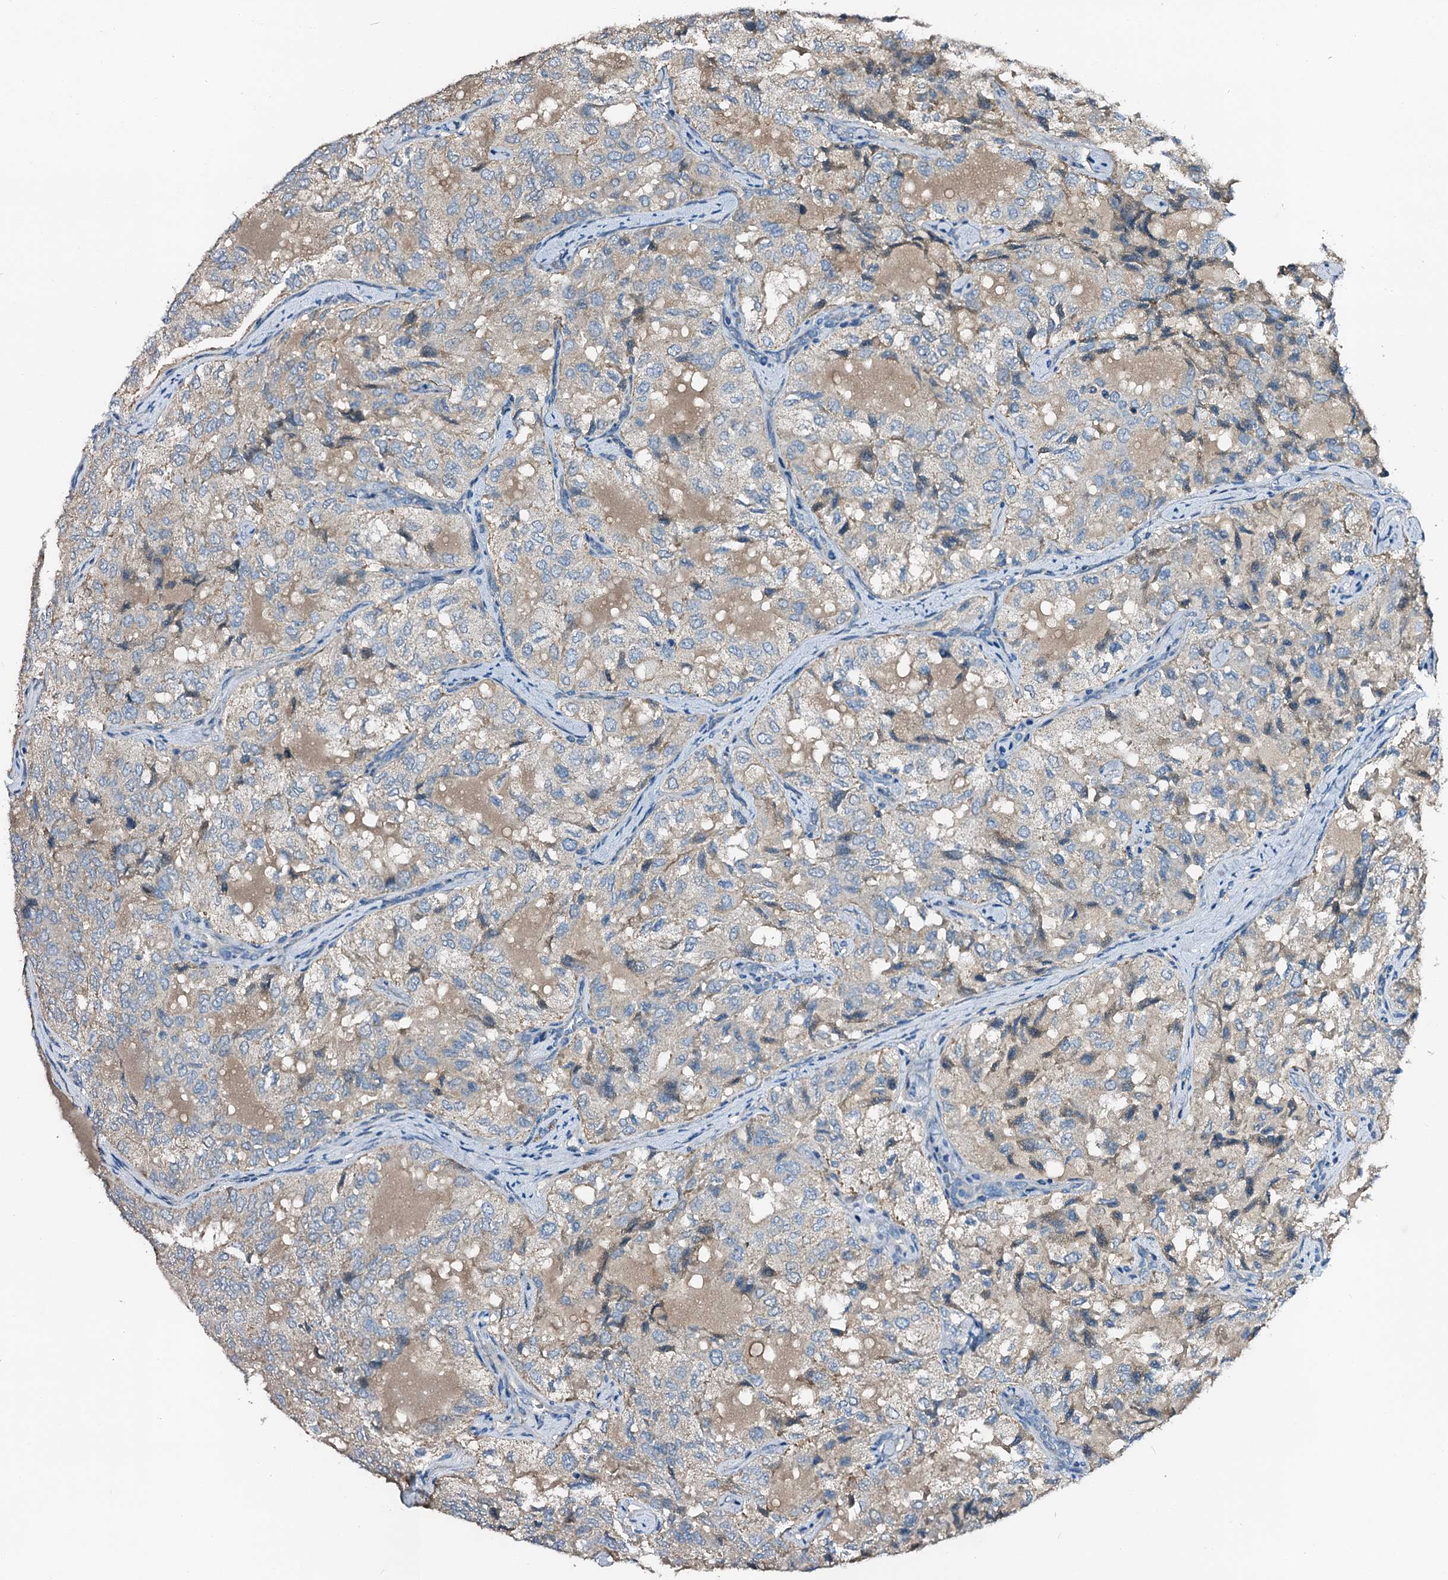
{"staining": {"intensity": "weak", "quantity": "<25%", "location": "cytoplasmic/membranous"}, "tissue": "thyroid cancer", "cell_type": "Tumor cells", "image_type": "cancer", "snomed": [{"axis": "morphology", "description": "Follicular adenoma carcinoma, NOS"}, {"axis": "topography", "description": "Thyroid gland"}], "caption": "Tumor cells are negative for brown protein staining in thyroid cancer.", "gene": "FIBIN", "patient": {"sex": "male", "age": 75}}